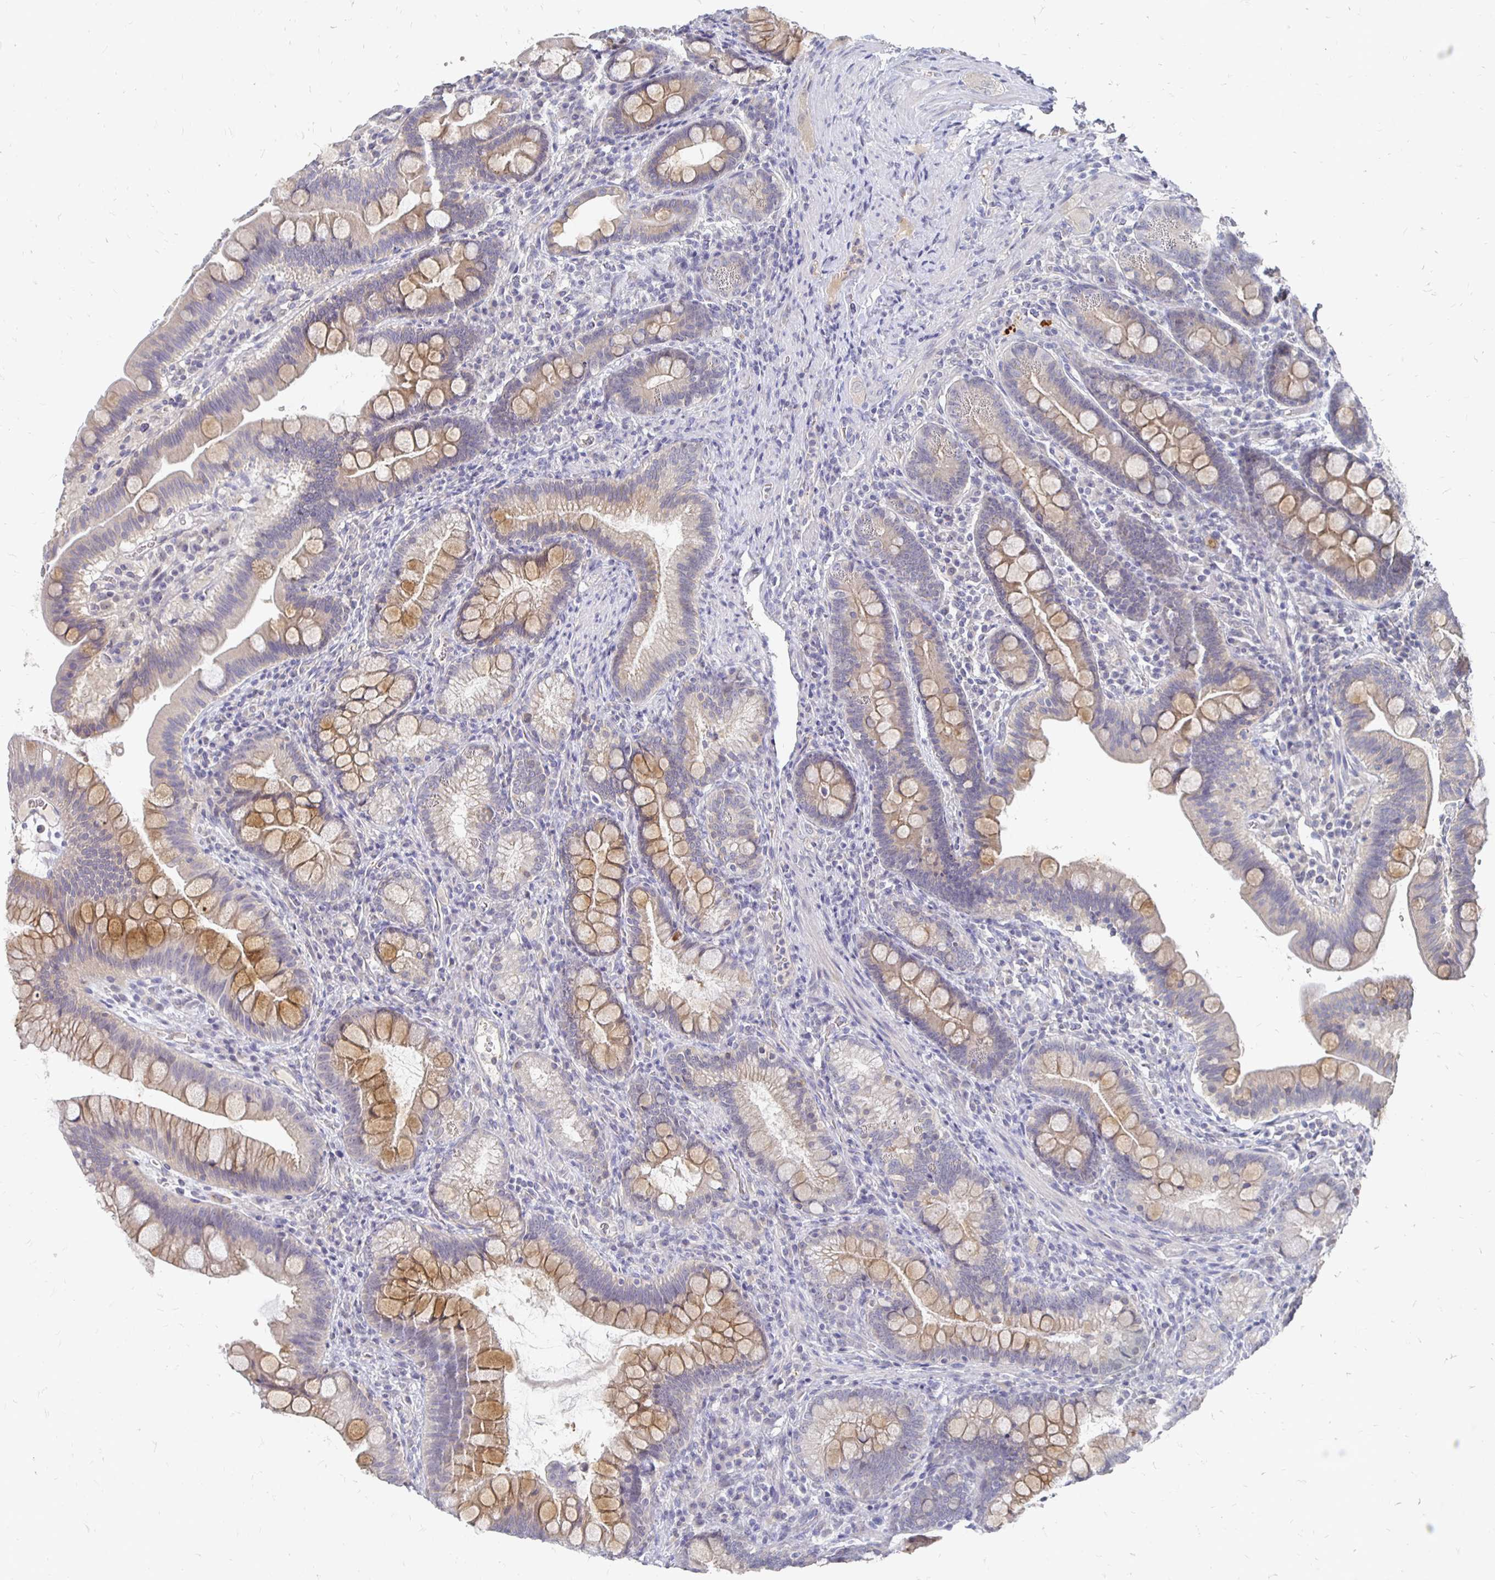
{"staining": {"intensity": "moderate", "quantity": "25%-75%", "location": "cytoplasmic/membranous"}, "tissue": "duodenum", "cell_type": "Glandular cells", "image_type": "normal", "snomed": [{"axis": "morphology", "description": "Normal tissue, NOS"}, {"axis": "topography", "description": "Pancreas"}, {"axis": "topography", "description": "Duodenum"}], "caption": "The image shows immunohistochemical staining of normal duodenum. There is moderate cytoplasmic/membranous positivity is present in approximately 25%-75% of glandular cells.", "gene": "FKRP", "patient": {"sex": "male", "age": 59}}